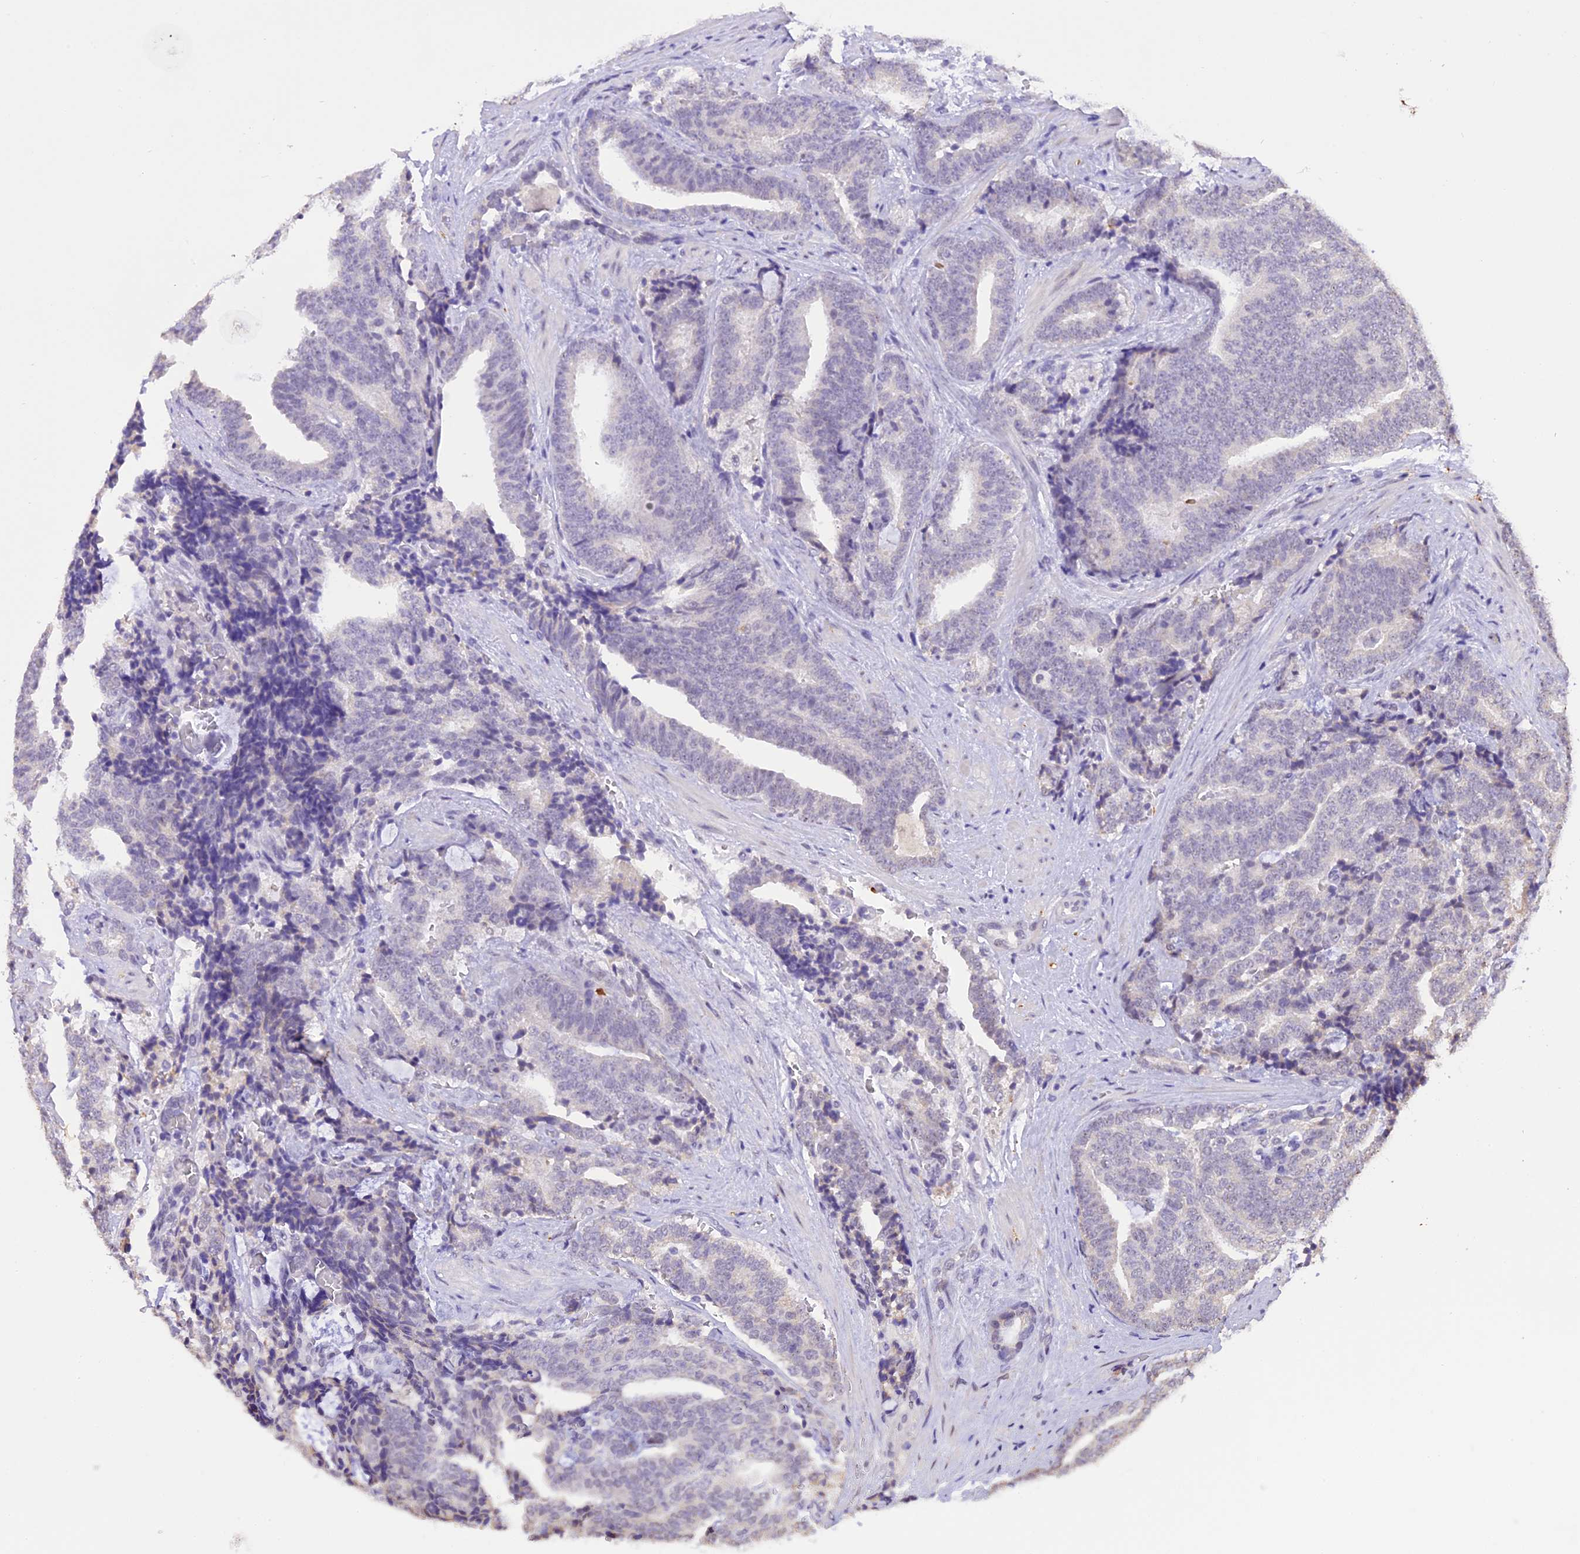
{"staining": {"intensity": "negative", "quantity": "none", "location": "none"}, "tissue": "prostate cancer", "cell_type": "Tumor cells", "image_type": "cancer", "snomed": [{"axis": "morphology", "description": "Adenocarcinoma, High grade"}, {"axis": "topography", "description": "Prostate and seminal vesicle, NOS"}], "caption": "Prostate adenocarcinoma (high-grade) was stained to show a protein in brown. There is no significant staining in tumor cells.", "gene": "AHSP", "patient": {"sex": "male", "age": 67}}